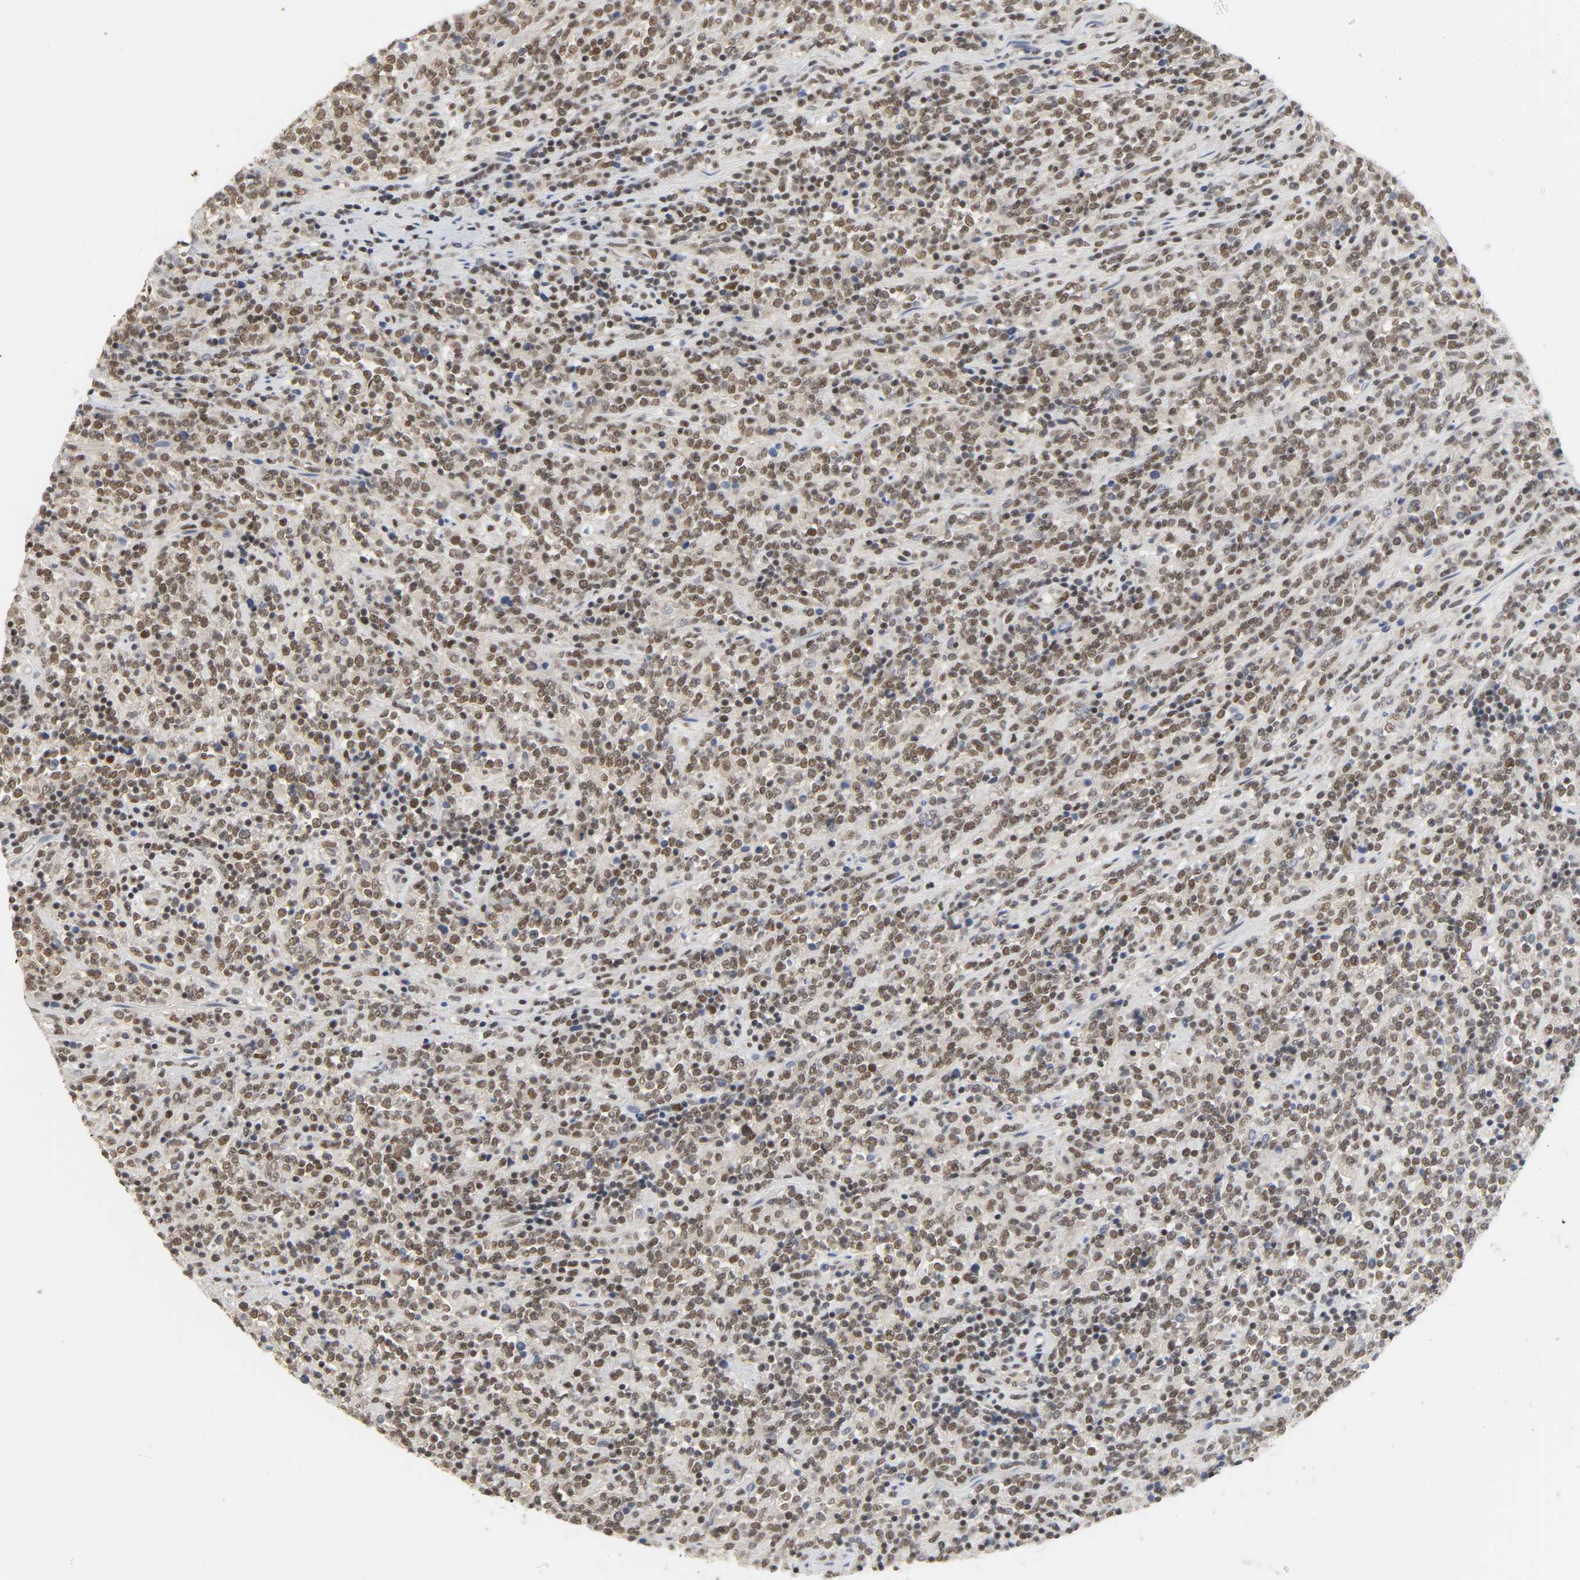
{"staining": {"intensity": "weak", "quantity": "25%-75%", "location": "nuclear"}, "tissue": "lymphoma", "cell_type": "Tumor cells", "image_type": "cancer", "snomed": [{"axis": "morphology", "description": "Malignant lymphoma, non-Hodgkin's type, High grade"}, {"axis": "topography", "description": "Soft tissue"}], "caption": "This is an image of immunohistochemistry (IHC) staining of lymphoma, which shows weak positivity in the nuclear of tumor cells.", "gene": "NCOA6", "patient": {"sex": "male", "age": 18}}